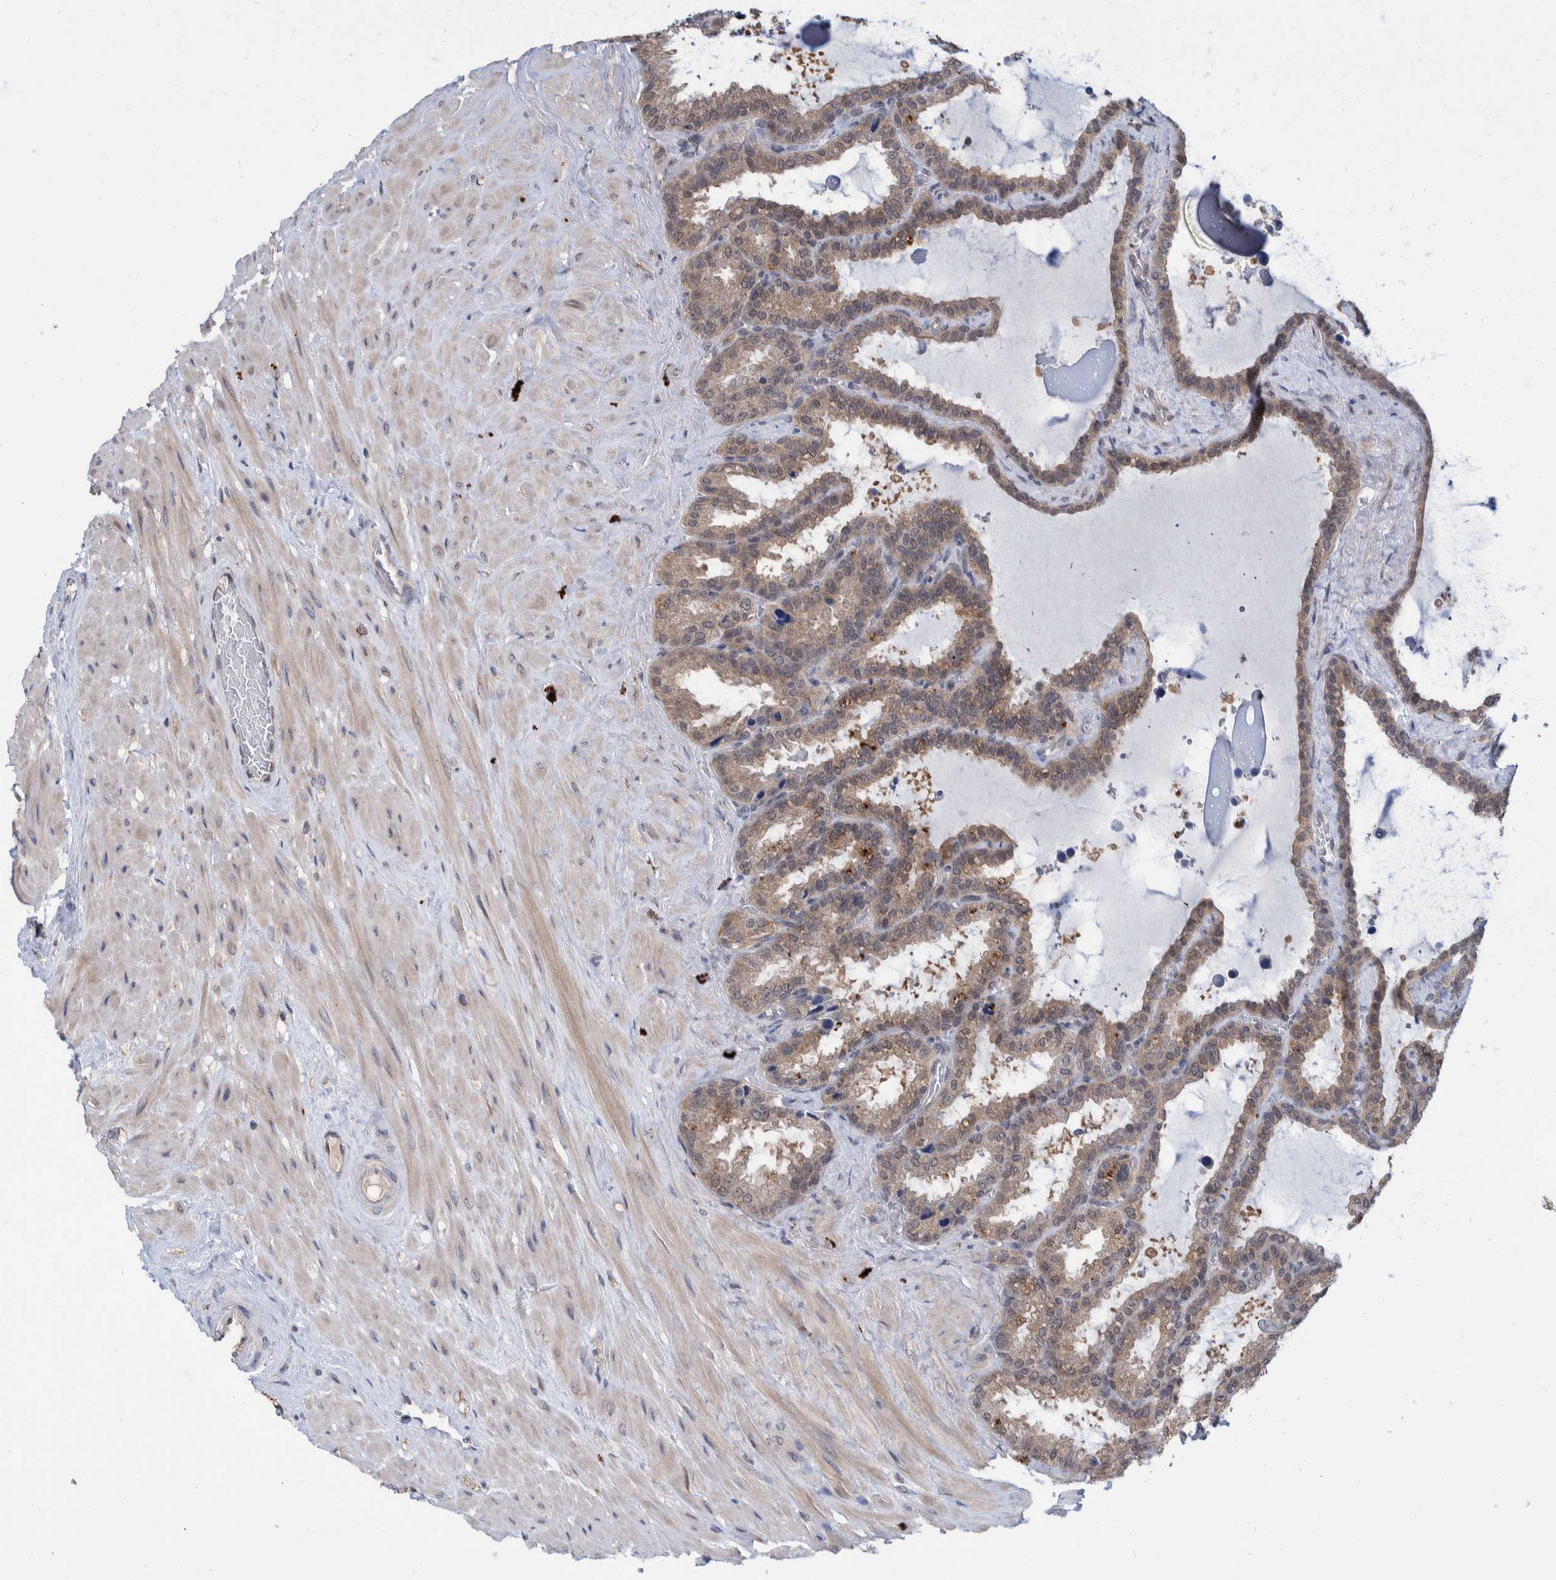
{"staining": {"intensity": "moderate", "quantity": ">75%", "location": "cytoplasmic/membranous,nuclear"}, "tissue": "seminal vesicle", "cell_type": "Glandular cells", "image_type": "normal", "snomed": [{"axis": "morphology", "description": "Normal tissue, NOS"}, {"axis": "topography", "description": "Seminal veicle"}], "caption": "Moderate cytoplasmic/membranous,nuclear expression is appreciated in about >75% of glandular cells in unremarkable seminal vesicle. (Brightfield microscopy of DAB IHC at high magnification).", "gene": "PLPBP", "patient": {"sex": "male", "age": 46}}